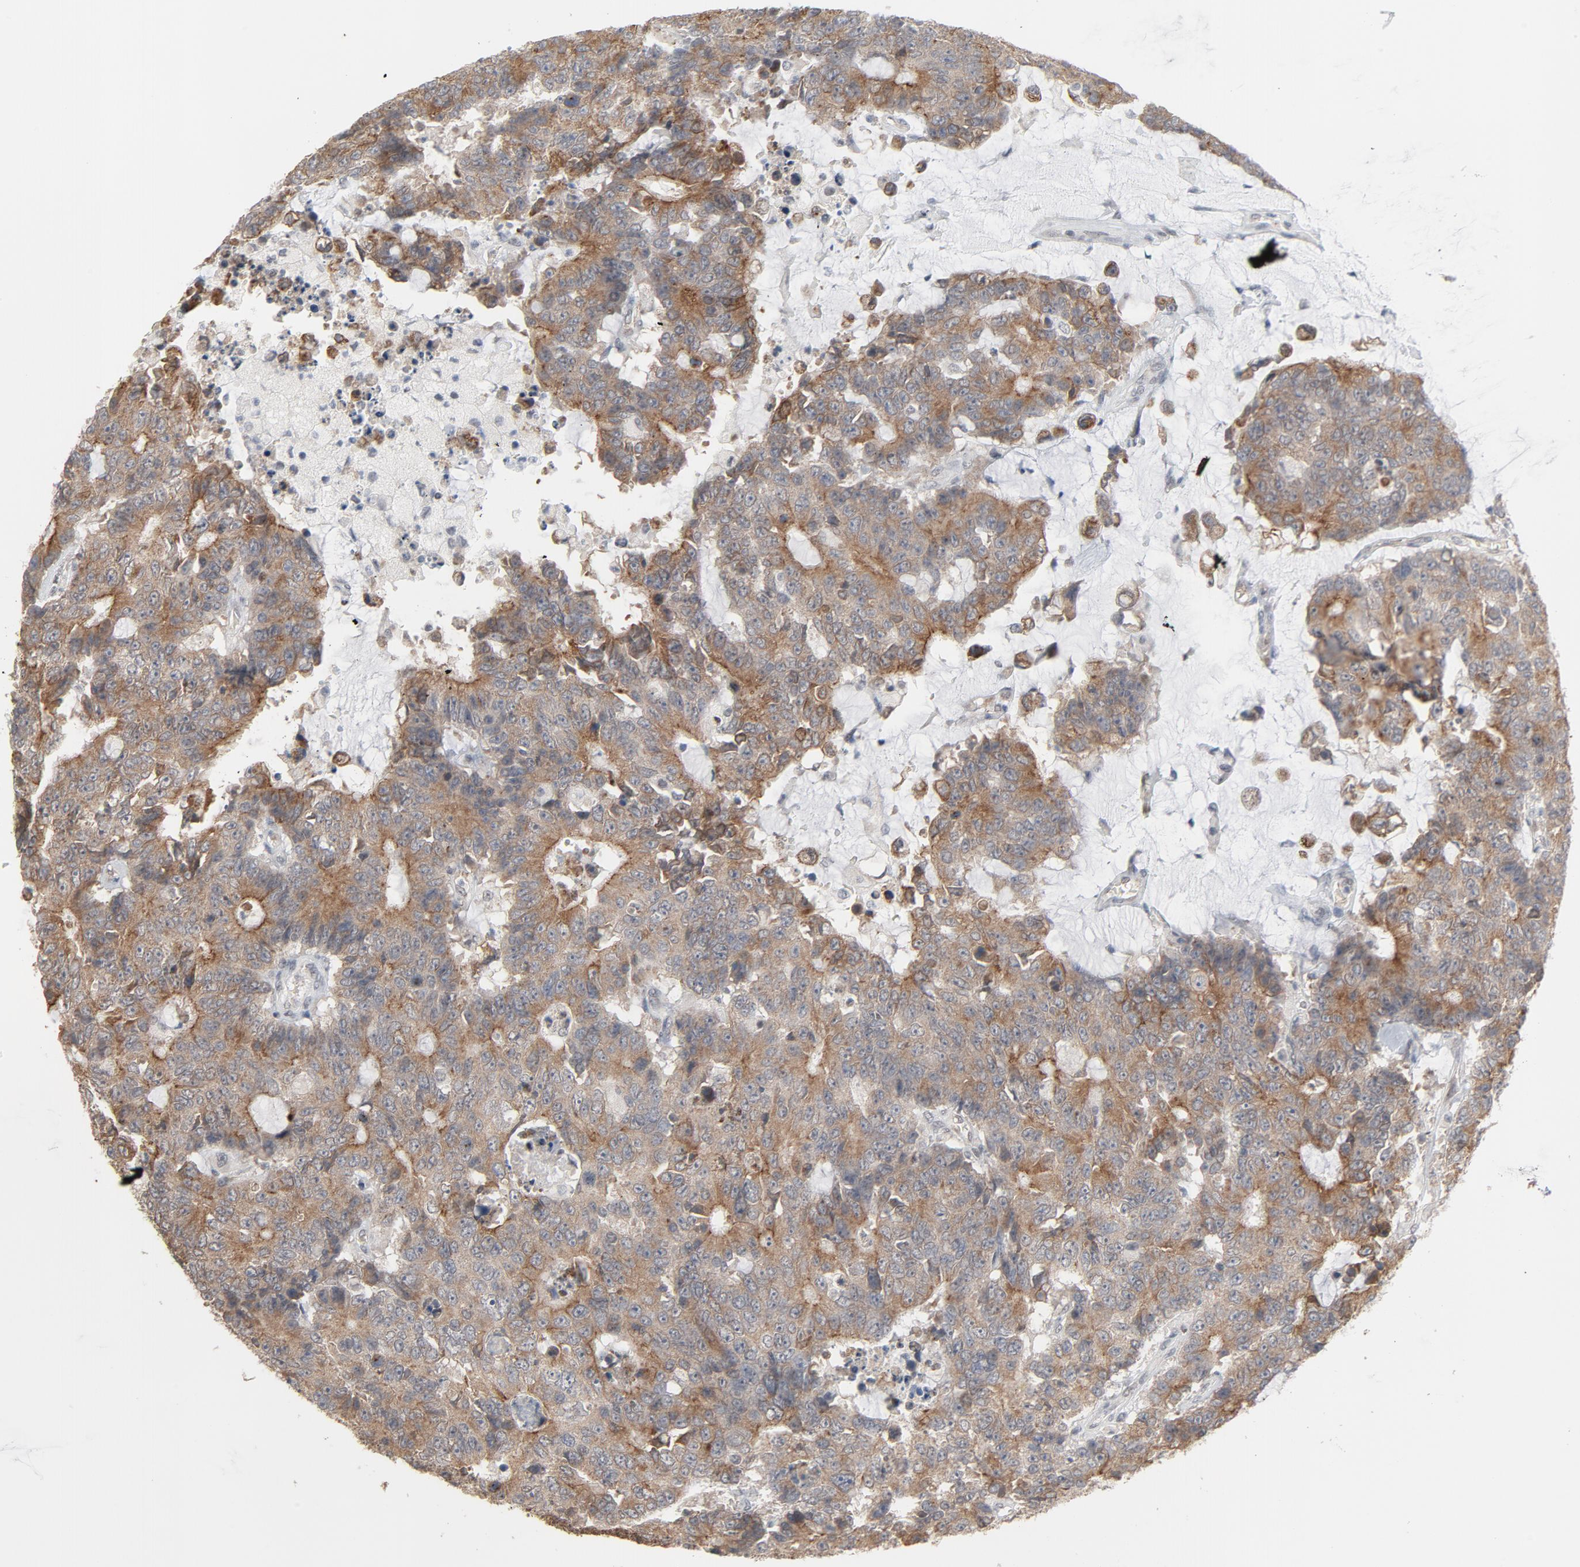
{"staining": {"intensity": "moderate", "quantity": ">75%", "location": "cytoplasmic/membranous"}, "tissue": "colorectal cancer", "cell_type": "Tumor cells", "image_type": "cancer", "snomed": [{"axis": "morphology", "description": "Adenocarcinoma, NOS"}, {"axis": "topography", "description": "Colon"}], "caption": "Immunohistochemical staining of human adenocarcinoma (colorectal) shows medium levels of moderate cytoplasmic/membranous positivity in about >75% of tumor cells. The staining was performed using DAB (3,3'-diaminobenzidine) to visualize the protein expression in brown, while the nuclei were stained in blue with hematoxylin (Magnification: 20x).", "gene": "ITPR3", "patient": {"sex": "female", "age": 86}}